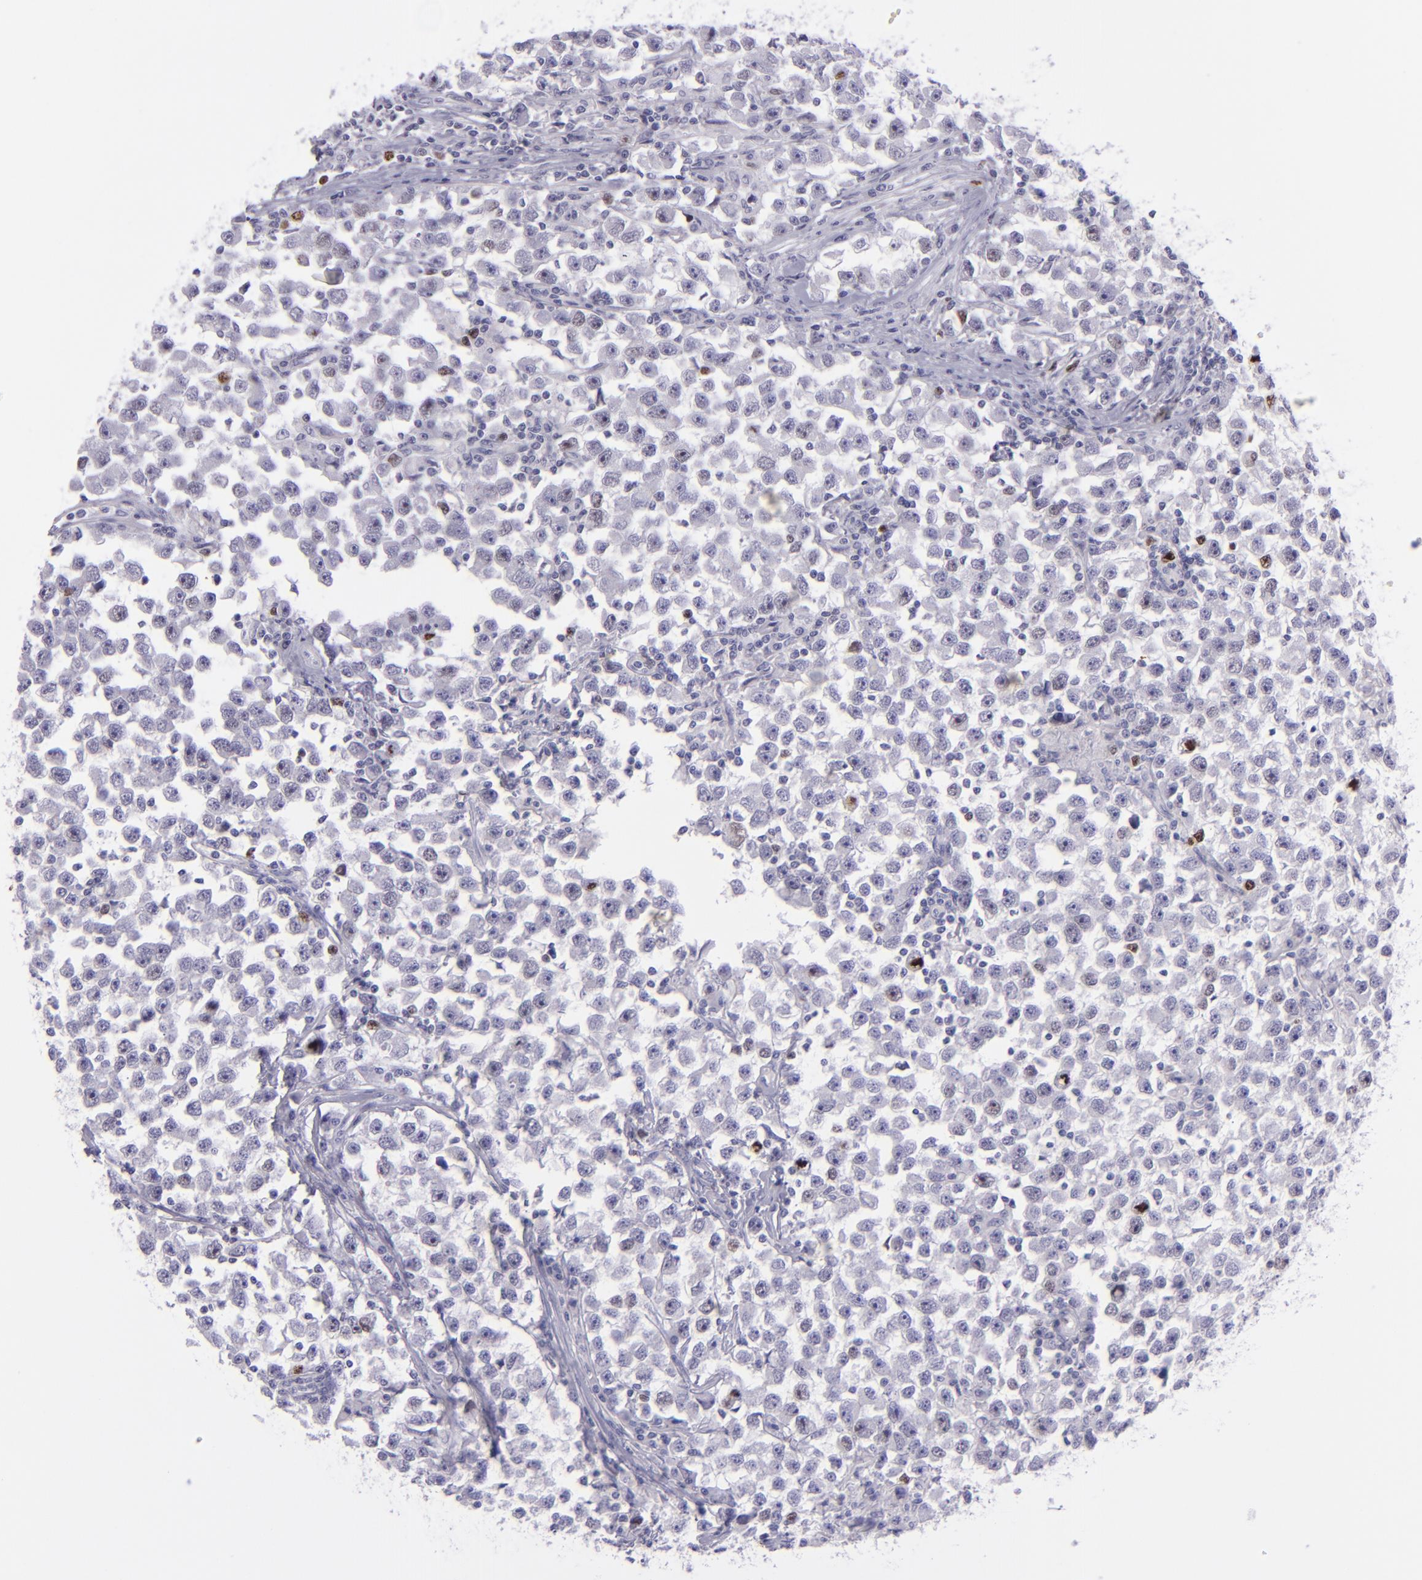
{"staining": {"intensity": "moderate", "quantity": "<25%", "location": "nuclear"}, "tissue": "testis cancer", "cell_type": "Tumor cells", "image_type": "cancer", "snomed": [{"axis": "morphology", "description": "Seminoma, NOS"}, {"axis": "topography", "description": "Testis"}], "caption": "Approximately <25% of tumor cells in testis cancer (seminoma) reveal moderate nuclear protein expression as visualized by brown immunohistochemical staining.", "gene": "TOP2A", "patient": {"sex": "male", "age": 33}}